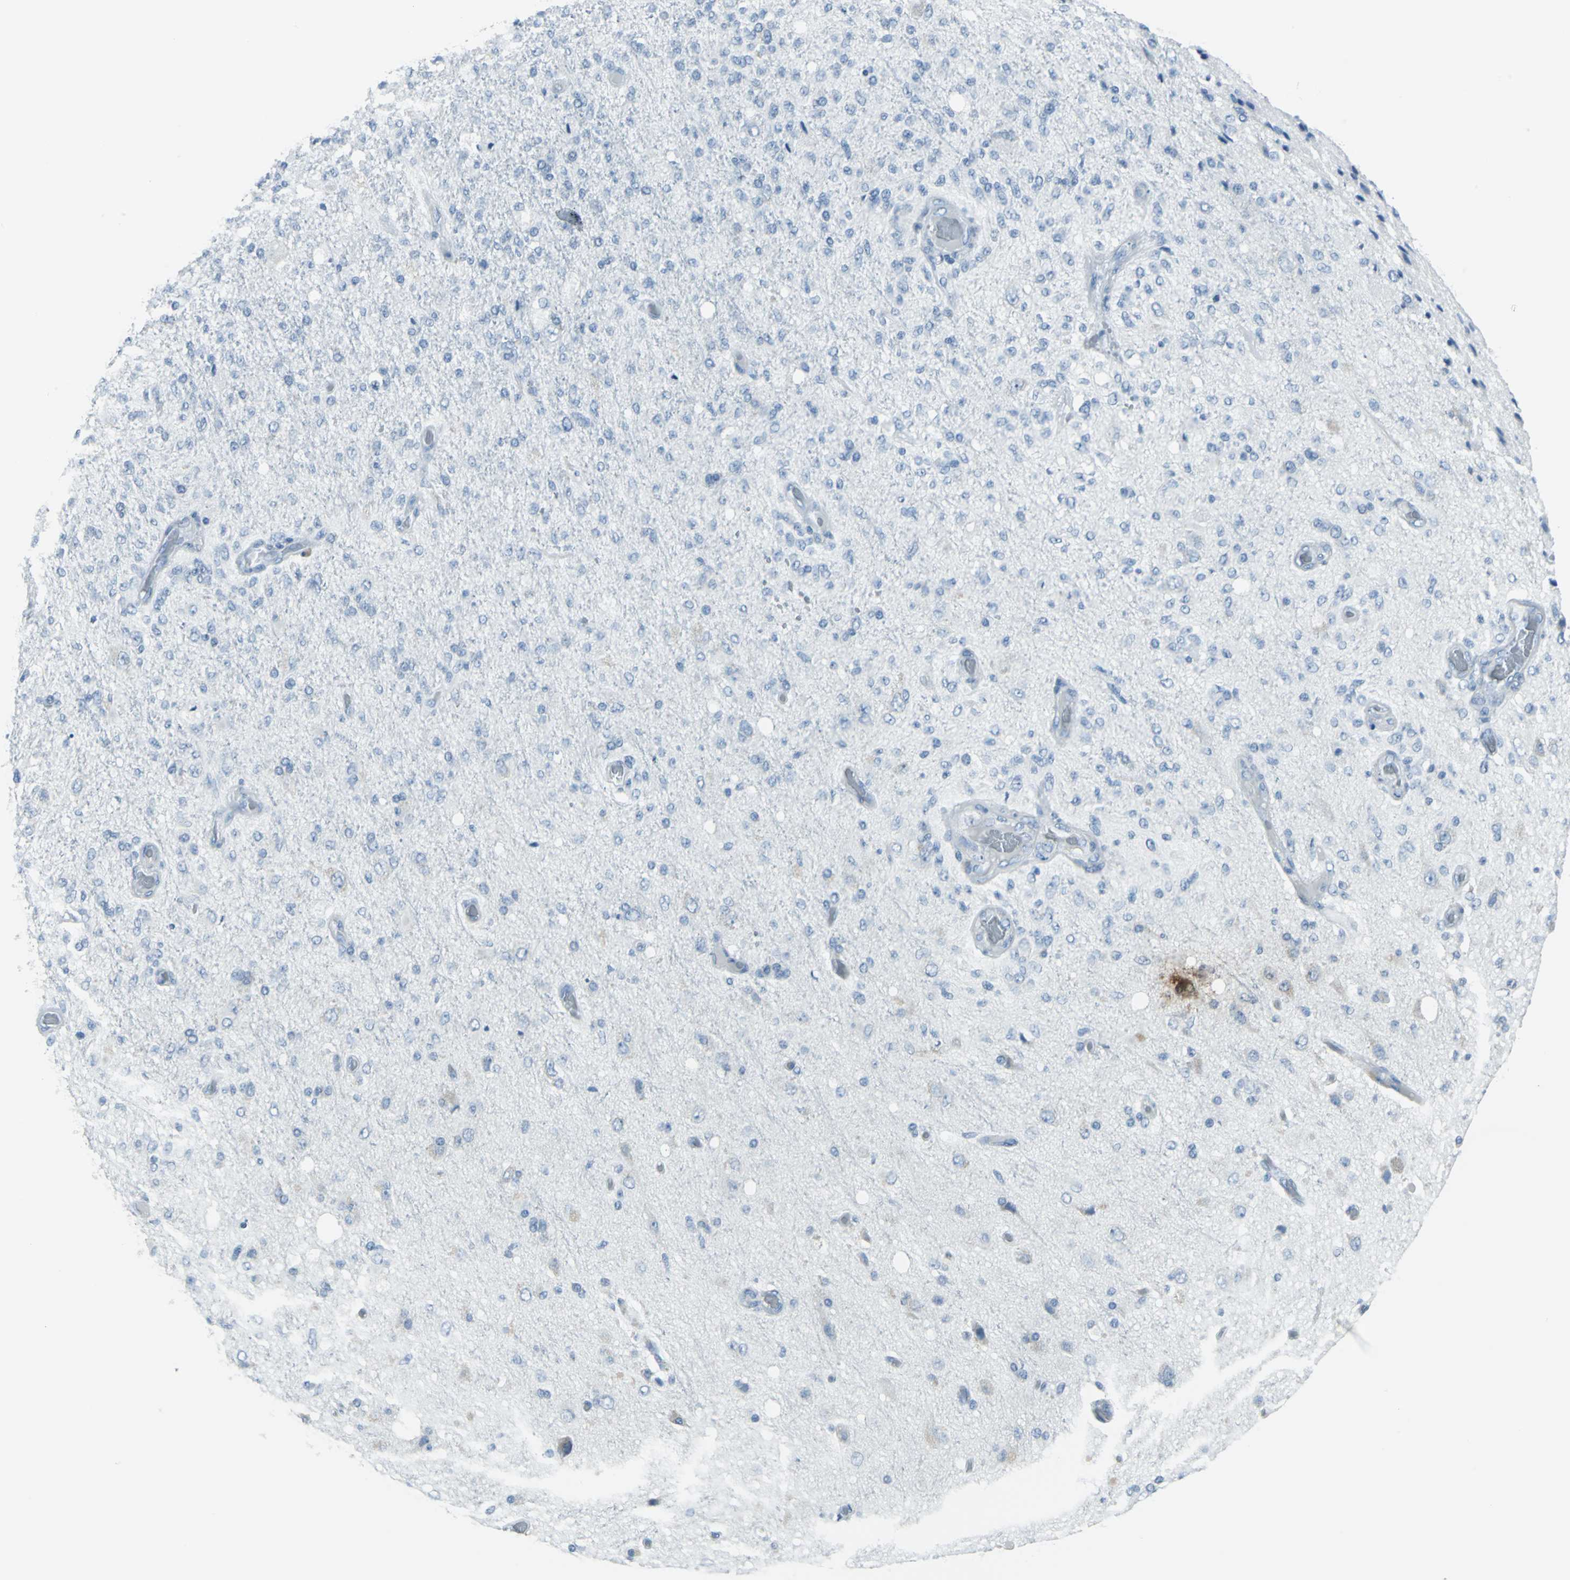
{"staining": {"intensity": "negative", "quantity": "none", "location": "none"}, "tissue": "glioma", "cell_type": "Tumor cells", "image_type": "cancer", "snomed": [{"axis": "morphology", "description": "Normal tissue, NOS"}, {"axis": "morphology", "description": "Glioma, malignant, High grade"}, {"axis": "topography", "description": "Cerebral cortex"}], "caption": "This histopathology image is of malignant glioma (high-grade) stained with immunohistochemistry to label a protein in brown with the nuclei are counter-stained blue. There is no positivity in tumor cells.", "gene": "DNAI2", "patient": {"sex": "male", "age": 77}}